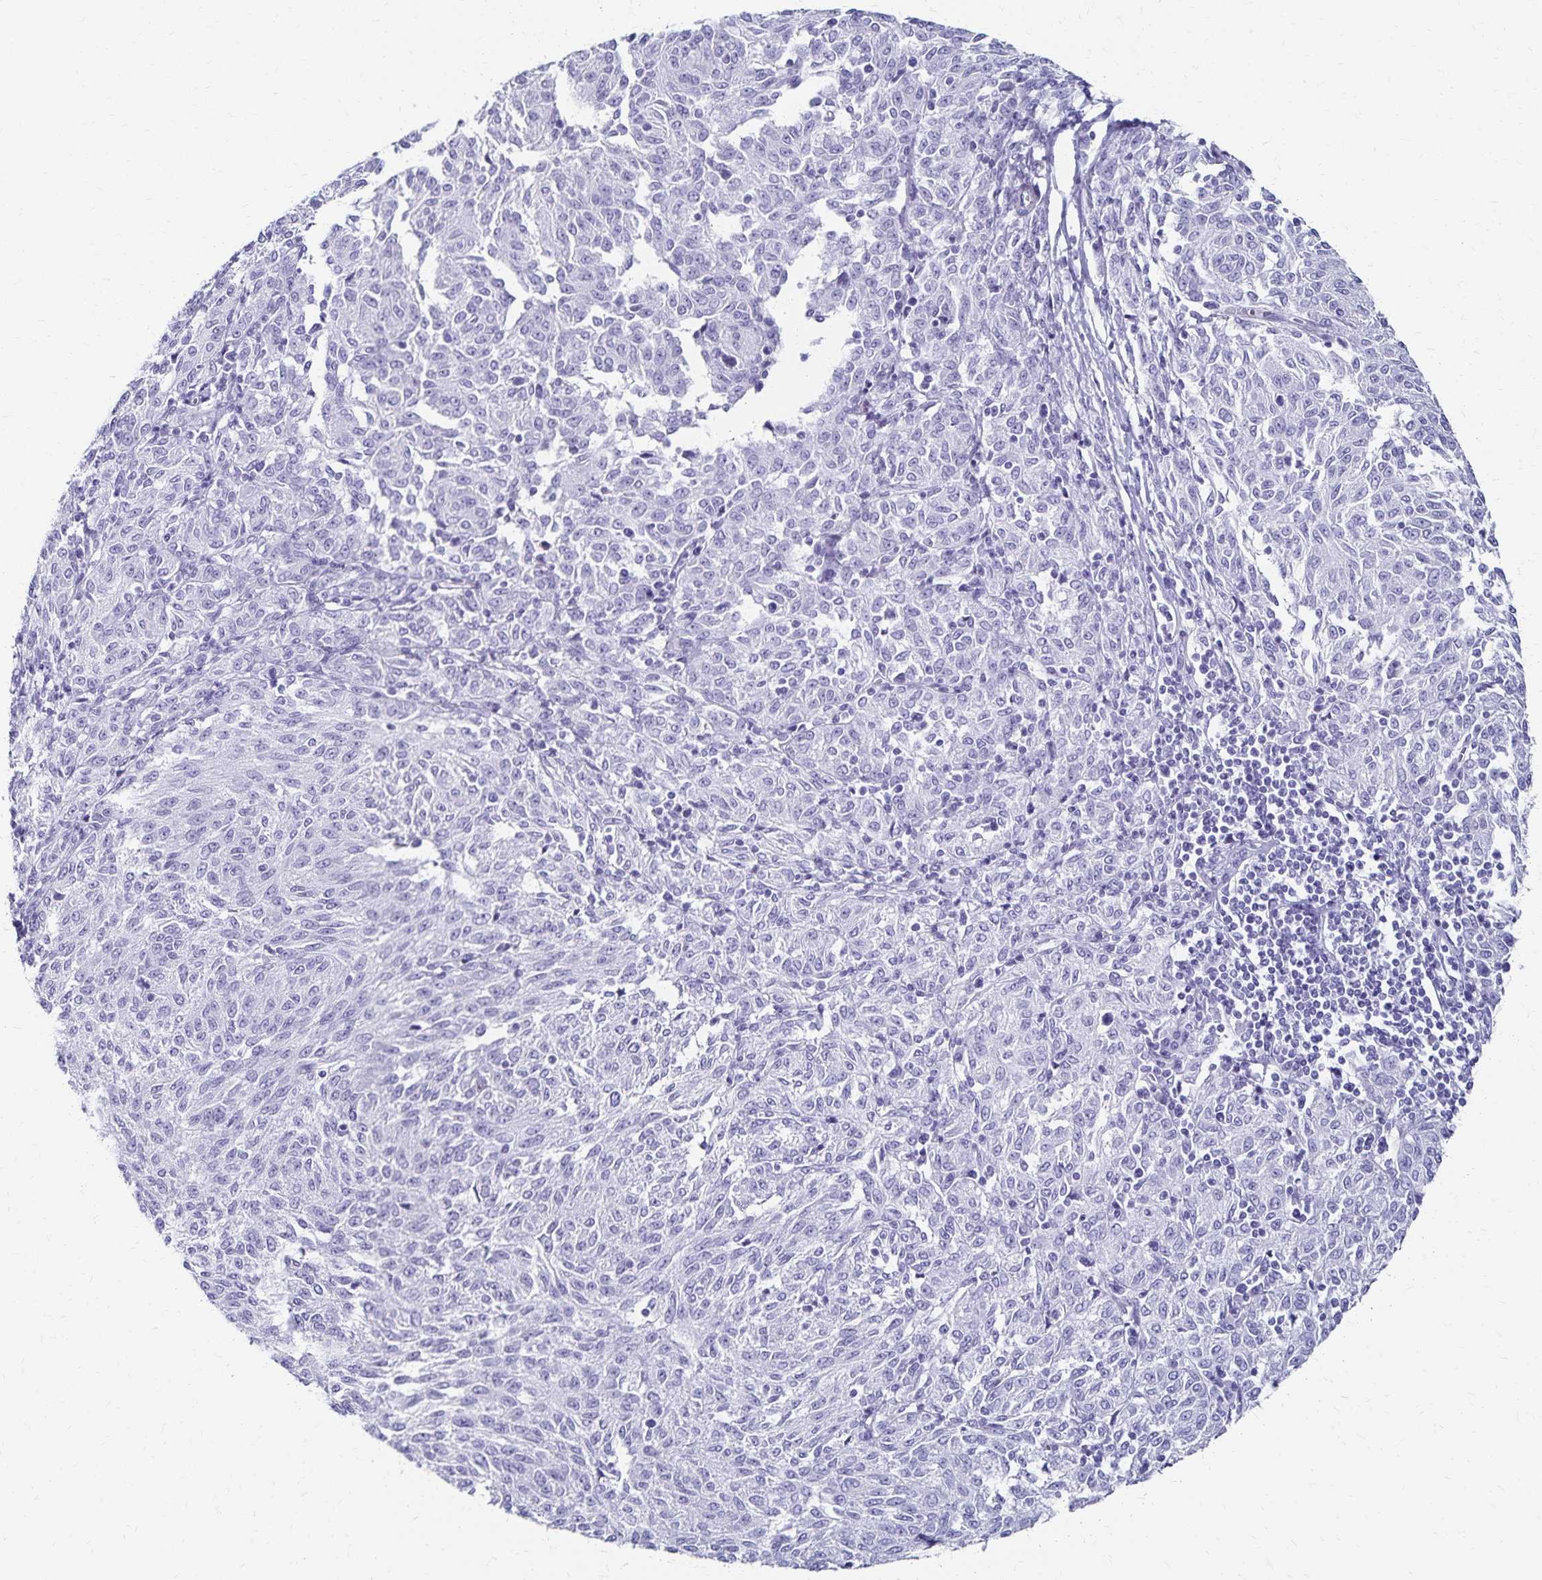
{"staining": {"intensity": "negative", "quantity": "none", "location": "none"}, "tissue": "melanoma", "cell_type": "Tumor cells", "image_type": "cancer", "snomed": [{"axis": "morphology", "description": "Malignant melanoma, NOS"}, {"axis": "topography", "description": "Skin"}], "caption": "IHC of human melanoma displays no positivity in tumor cells. (DAB (3,3'-diaminobenzidine) immunohistochemistry, high magnification).", "gene": "GIP", "patient": {"sex": "female", "age": 72}}